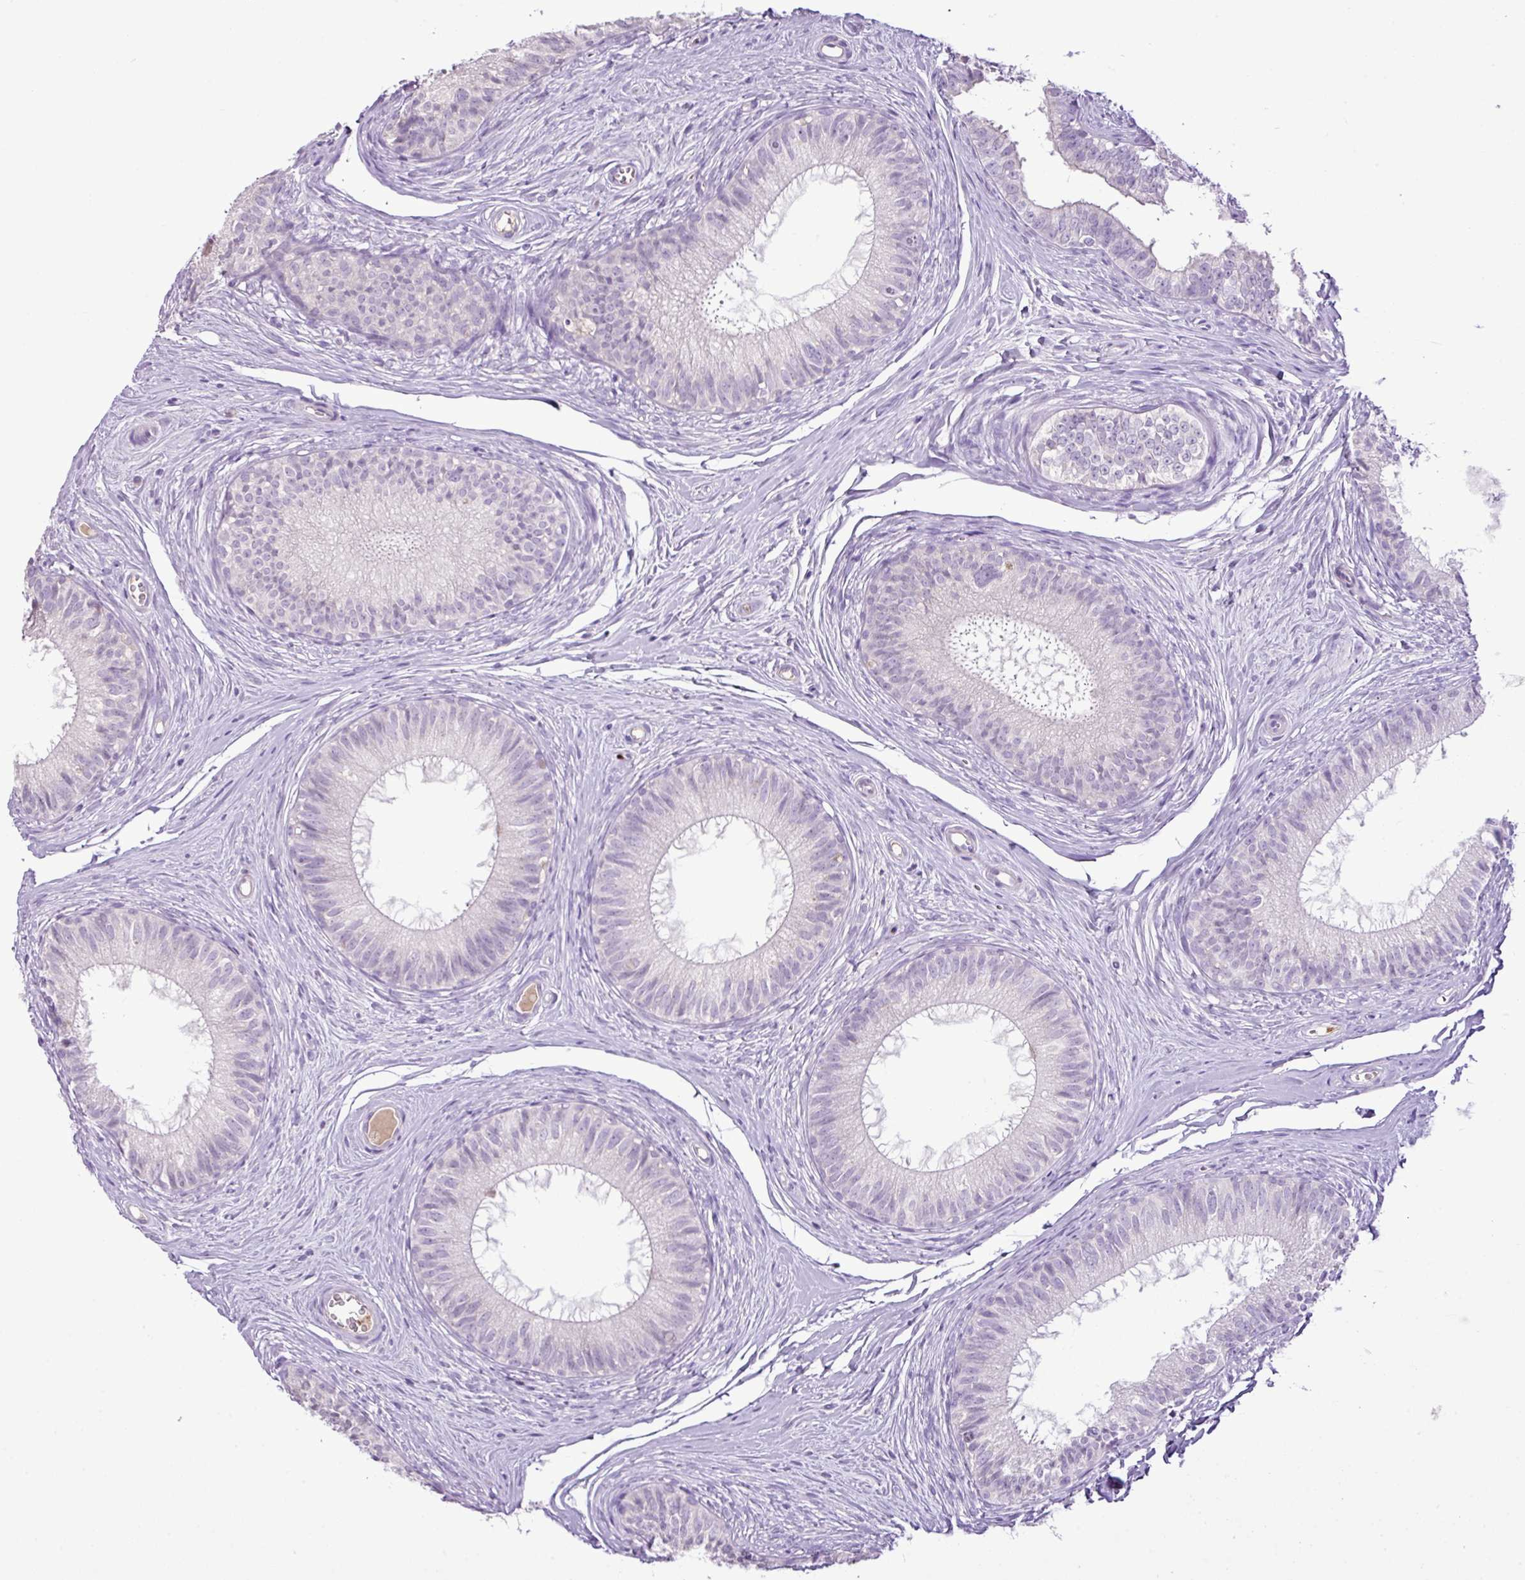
{"staining": {"intensity": "negative", "quantity": "none", "location": "none"}, "tissue": "epididymis", "cell_type": "Glandular cells", "image_type": "normal", "snomed": [{"axis": "morphology", "description": "Normal tissue, NOS"}, {"axis": "topography", "description": "Epididymis"}], "caption": "Immunohistochemical staining of normal epididymis exhibits no significant staining in glandular cells. Brightfield microscopy of immunohistochemistry stained with DAB (brown) and hematoxylin (blue), captured at high magnification.", "gene": "HTR3E", "patient": {"sex": "male", "age": 25}}